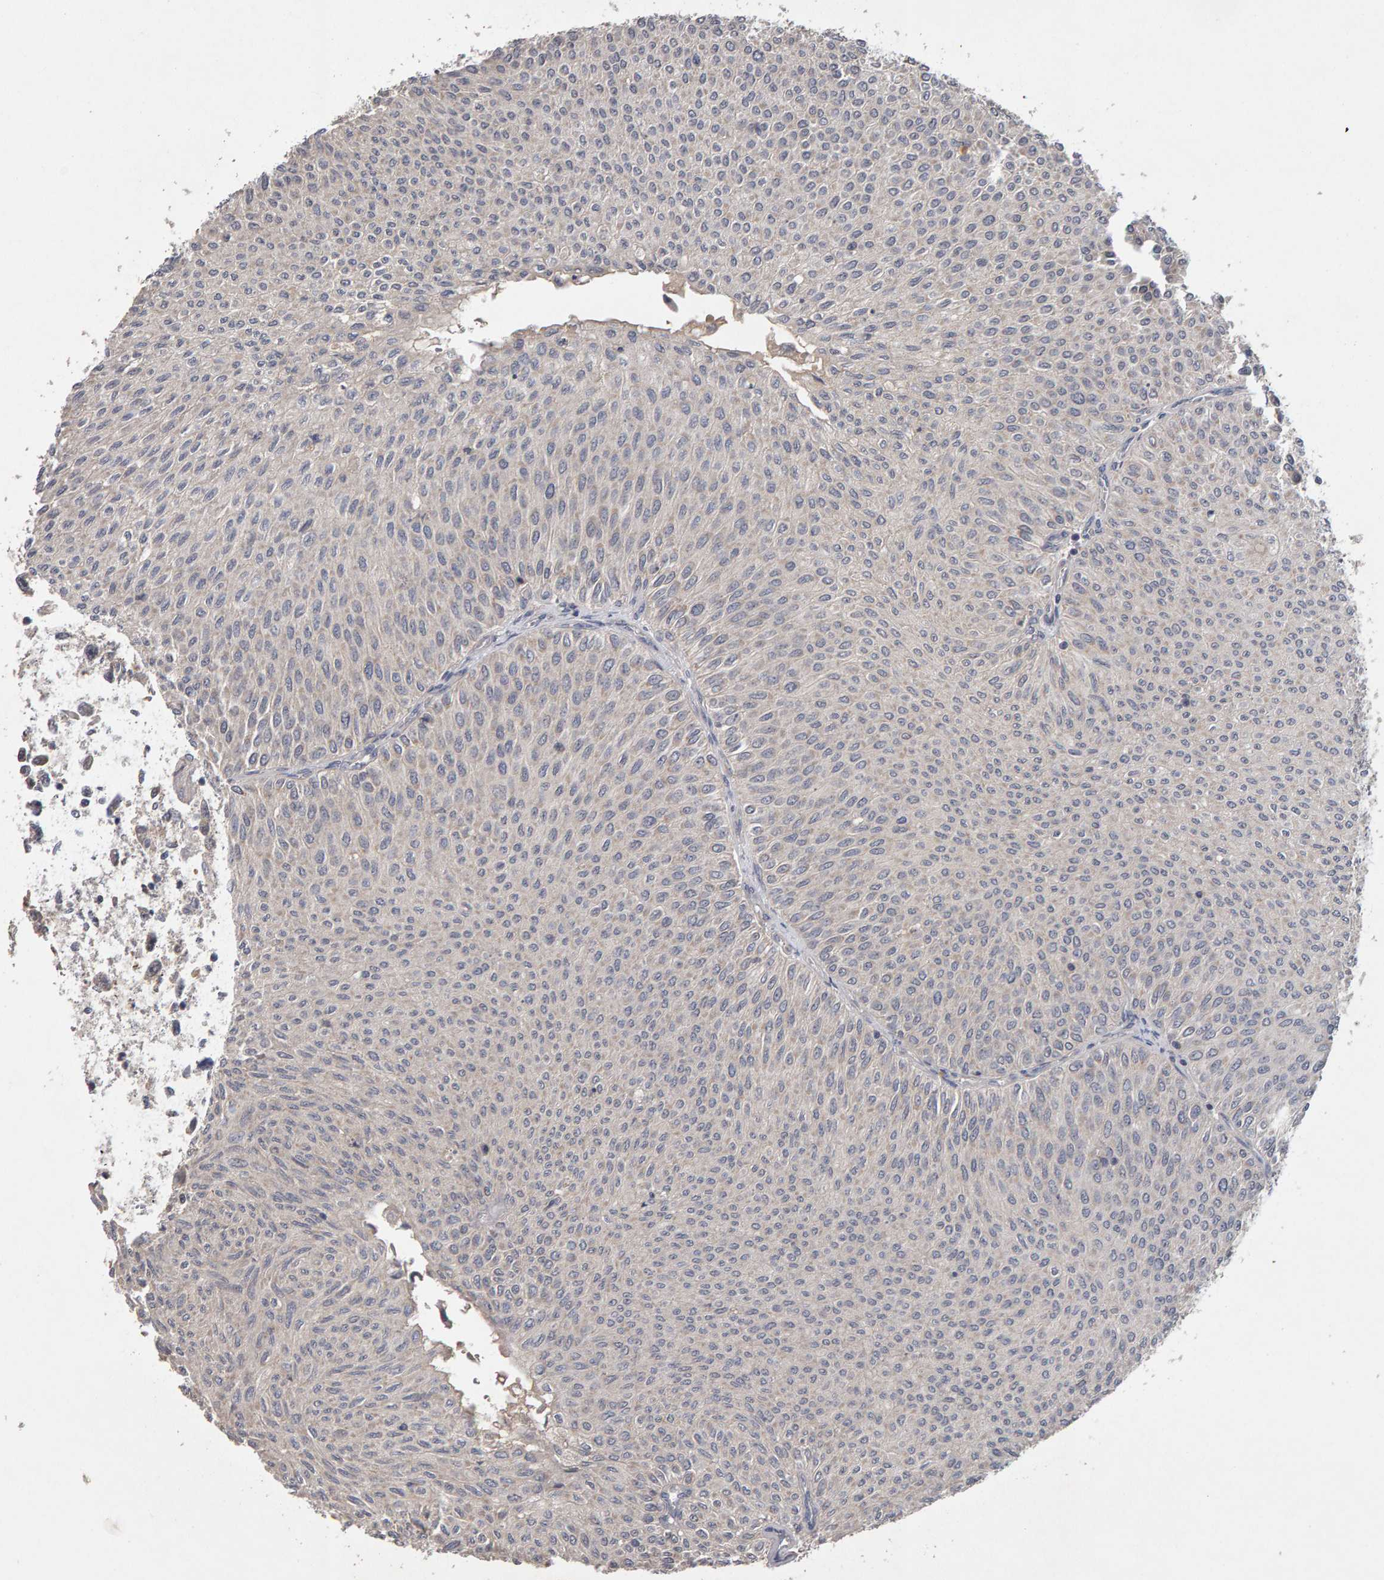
{"staining": {"intensity": "negative", "quantity": "none", "location": "none"}, "tissue": "urothelial cancer", "cell_type": "Tumor cells", "image_type": "cancer", "snomed": [{"axis": "morphology", "description": "Urothelial carcinoma, Low grade"}, {"axis": "topography", "description": "Urinary bladder"}], "caption": "IHC histopathology image of neoplastic tissue: human urothelial carcinoma (low-grade) stained with DAB reveals no significant protein positivity in tumor cells.", "gene": "COASY", "patient": {"sex": "male", "age": 78}}